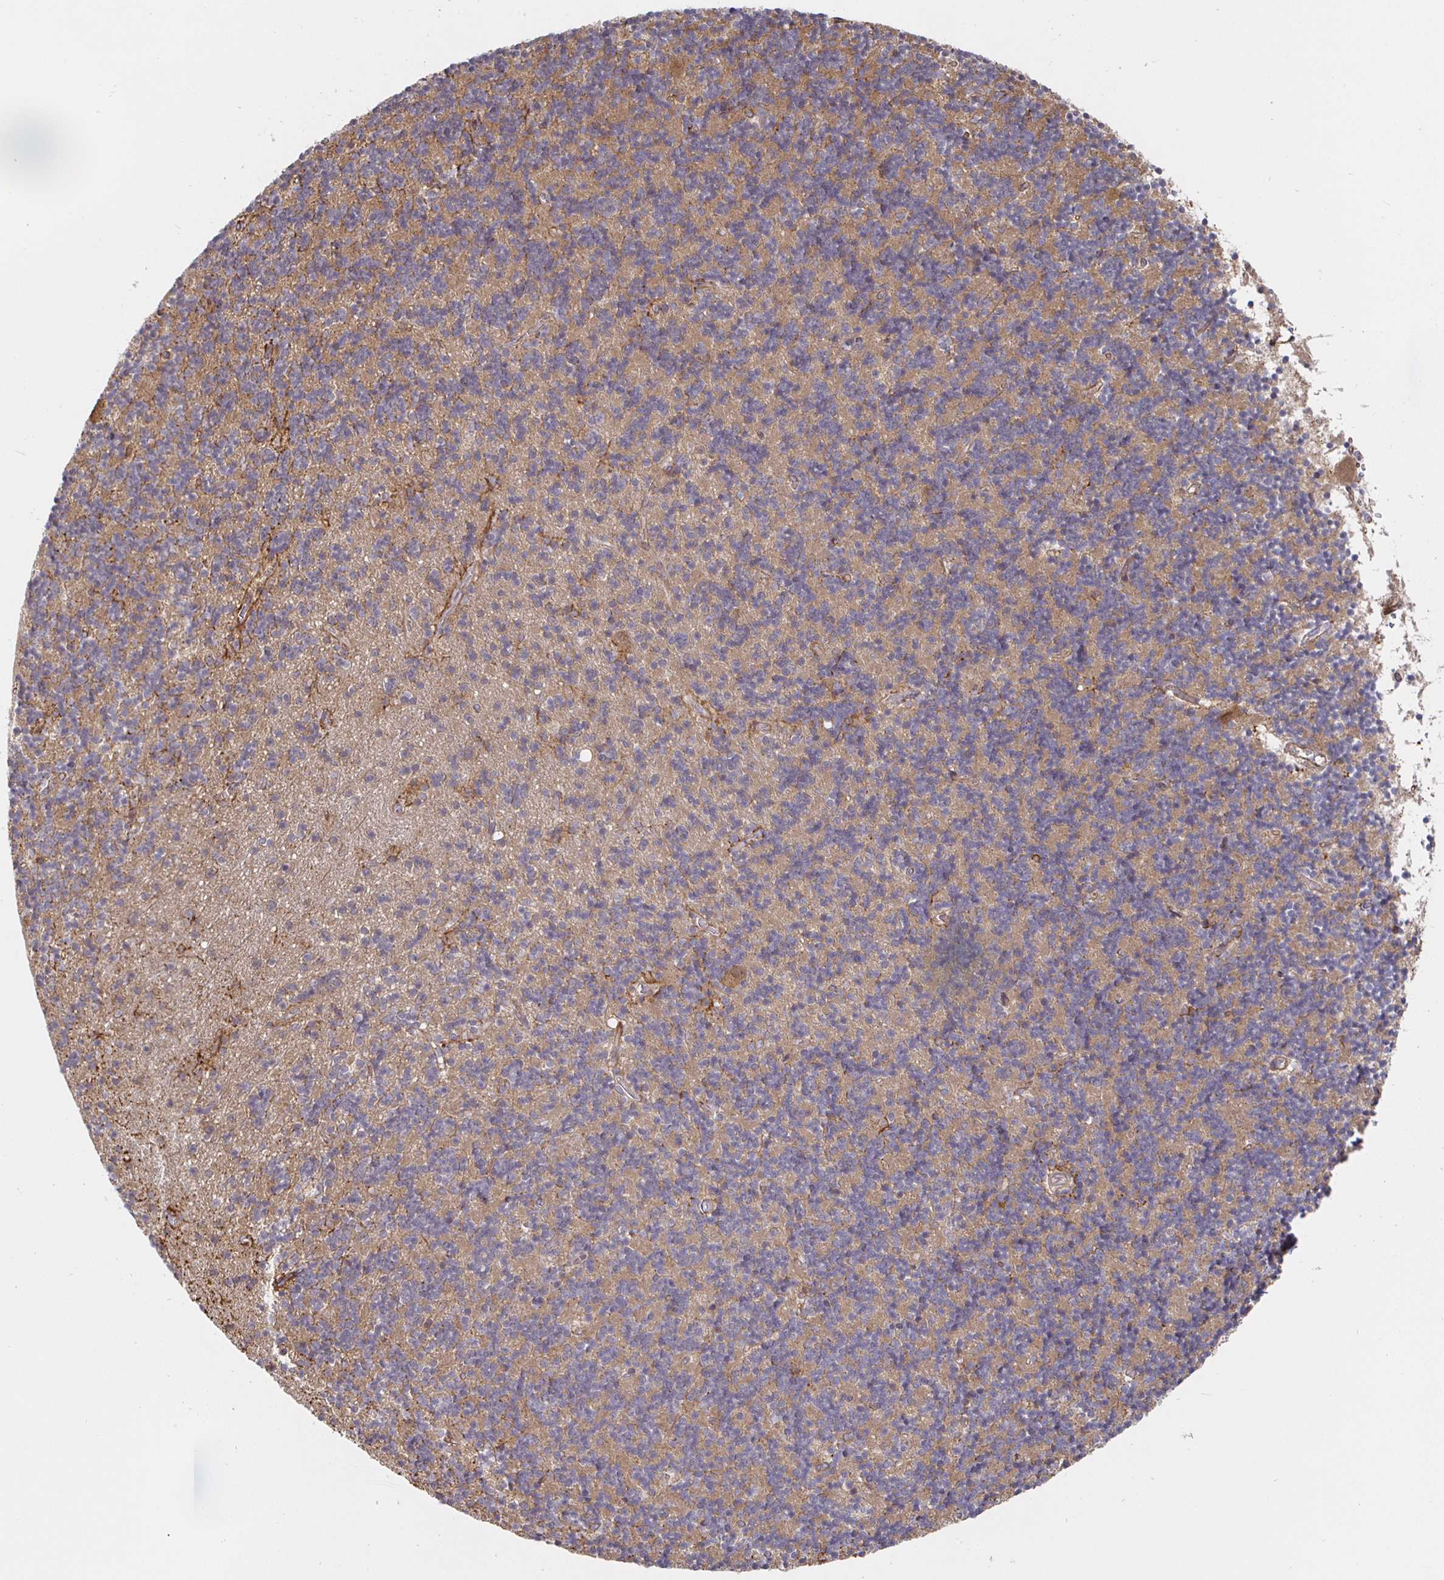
{"staining": {"intensity": "weak", "quantity": "25%-75%", "location": "cytoplasmic/membranous"}, "tissue": "cerebellum", "cell_type": "Cells in granular layer", "image_type": "normal", "snomed": [{"axis": "morphology", "description": "Normal tissue, NOS"}, {"axis": "topography", "description": "Cerebellum"}], "caption": "IHC micrograph of benign cerebellum: cerebellum stained using immunohistochemistry displays low levels of weak protein expression localized specifically in the cytoplasmic/membranous of cells in granular layer, appearing as a cytoplasmic/membranous brown color.", "gene": "STRAP", "patient": {"sex": "male", "age": 54}}